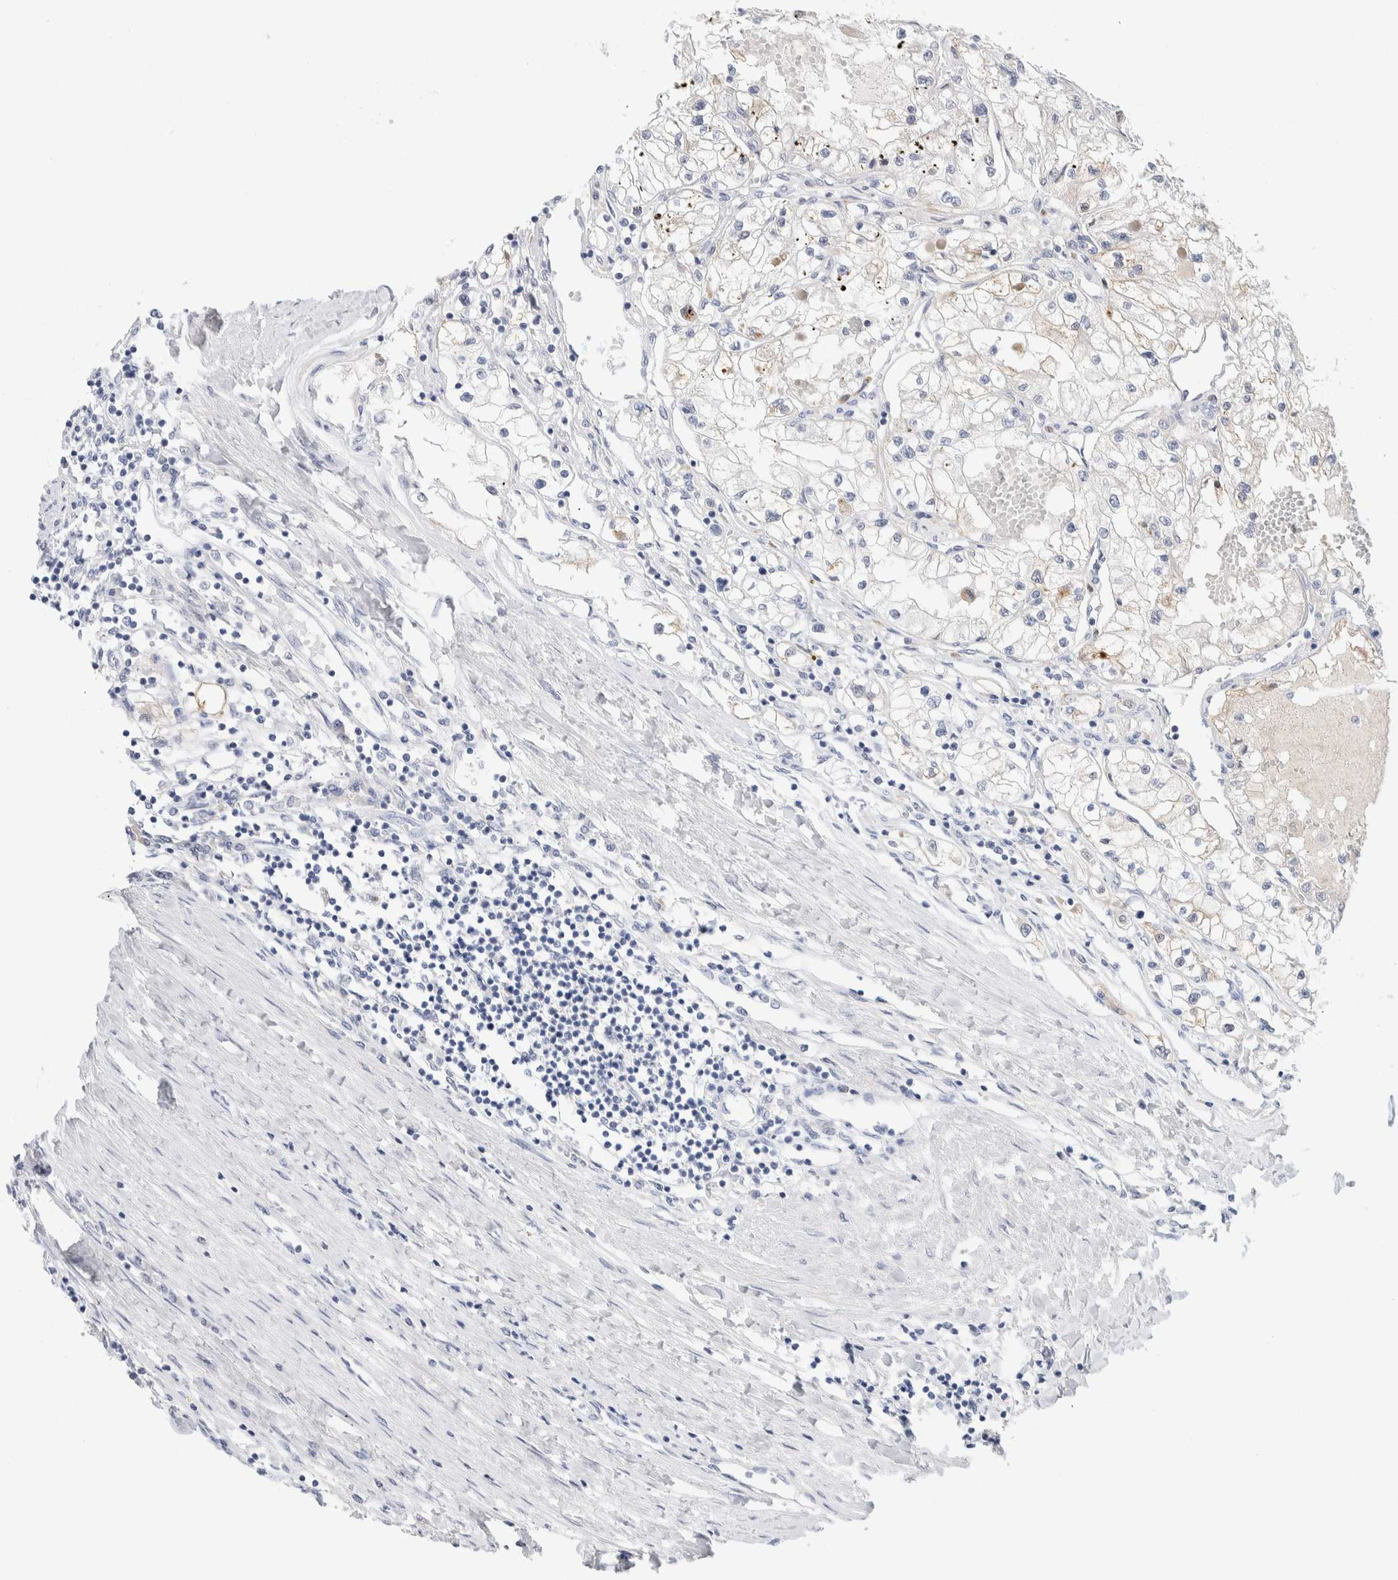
{"staining": {"intensity": "weak", "quantity": "<25%", "location": "cytoplasmic/membranous"}, "tissue": "renal cancer", "cell_type": "Tumor cells", "image_type": "cancer", "snomed": [{"axis": "morphology", "description": "Adenocarcinoma, NOS"}, {"axis": "topography", "description": "Kidney"}], "caption": "High magnification brightfield microscopy of adenocarcinoma (renal) stained with DAB (brown) and counterstained with hematoxylin (blue): tumor cells show no significant staining.", "gene": "DNAJB6", "patient": {"sex": "male", "age": 68}}